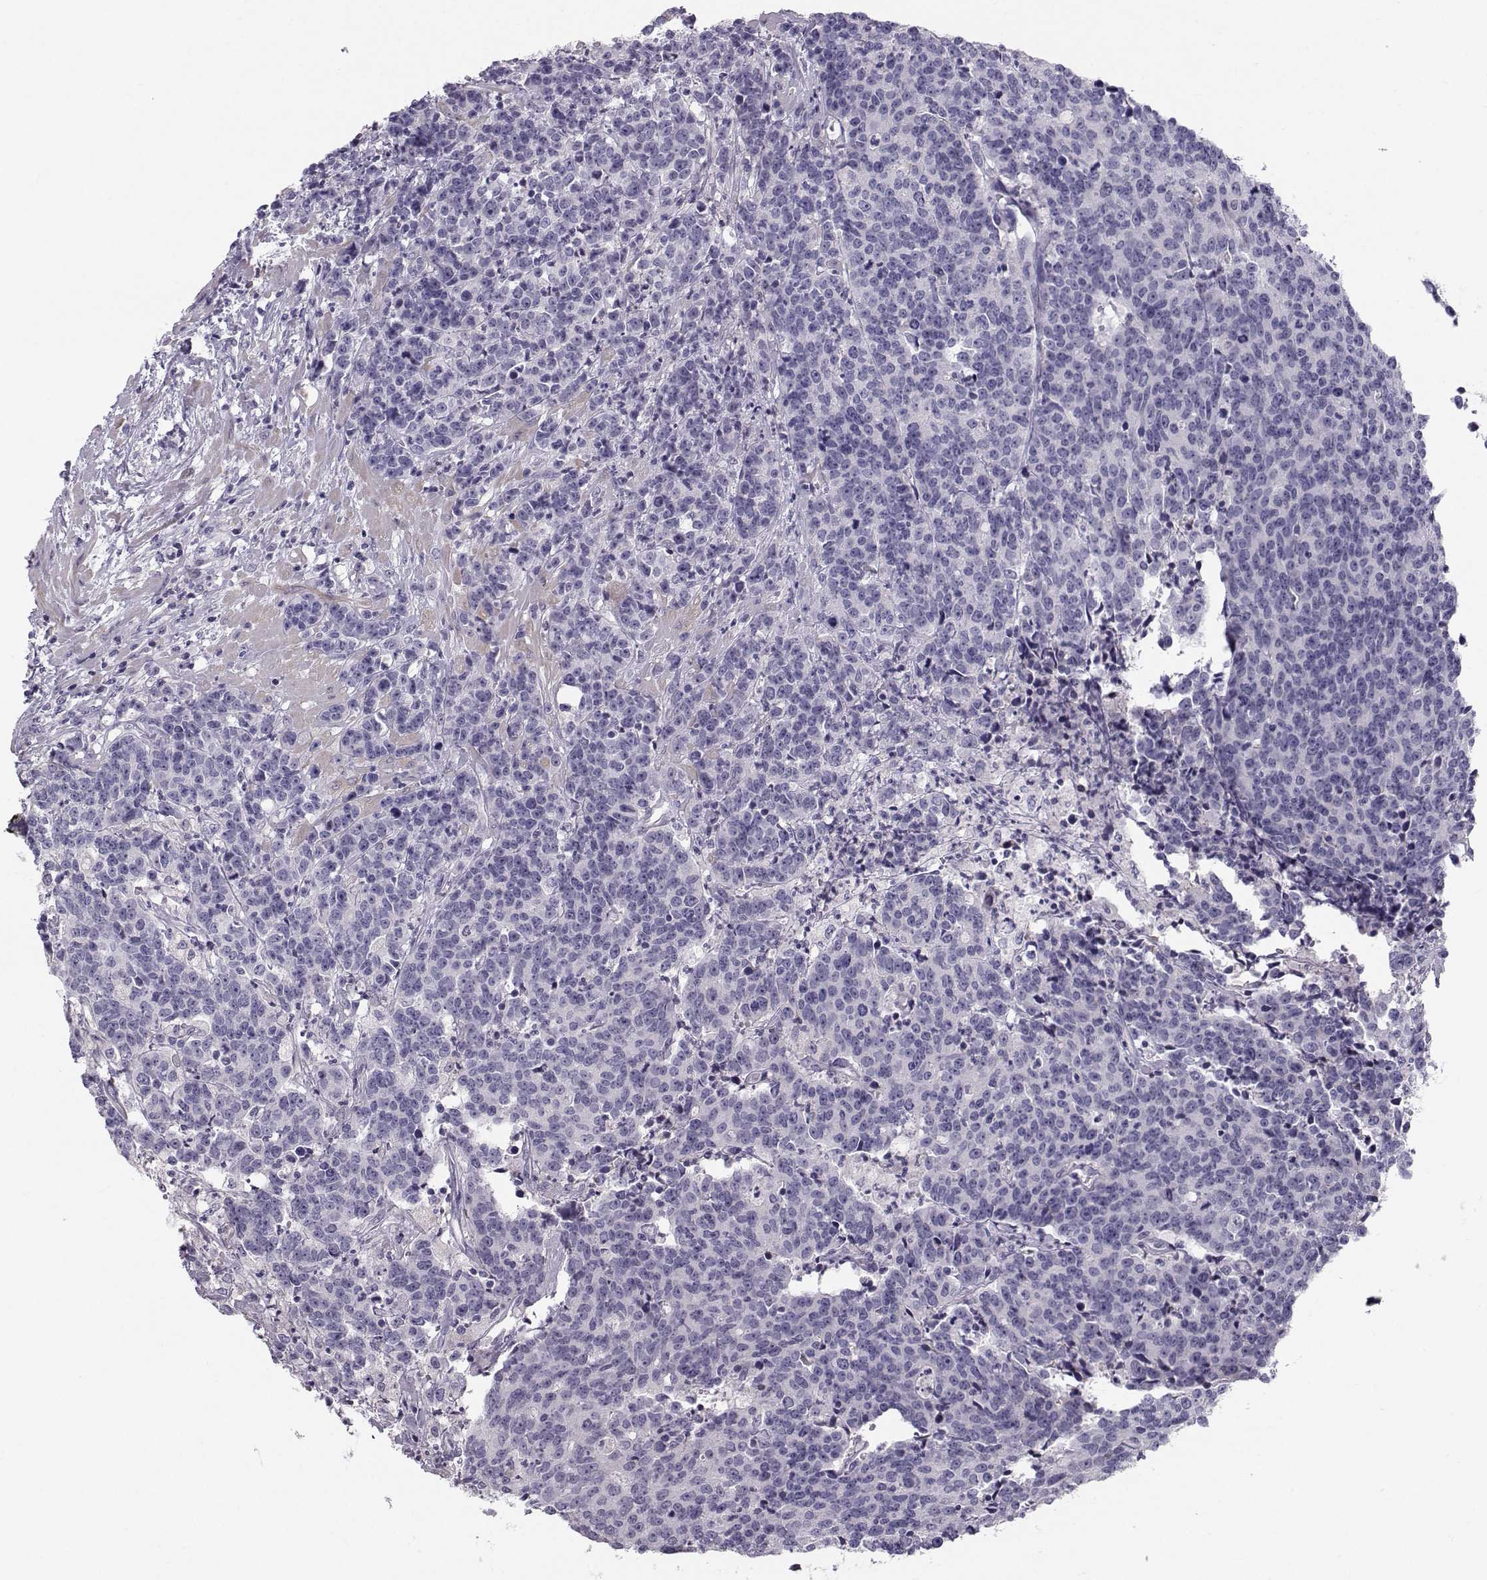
{"staining": {"intensity": "negative", "quantity": "none", "location": "none"}, "tissue": "prostate cancer", "cell_type": "Tumor cells", "image_type": "cancer", "snomed": [{"axis": "morphology", "description": "Adenocarcinoma, NOS"}, {"axis": "topography", "description": "Prostate"}], "caption": "Human adenocarcinoma (prostate) stained for a protein using immunohistochemistry (IHC) exhibits no positivity in tumor cells.", "gene": "CASR", "patient": {"sex": "male", "age": 67}}